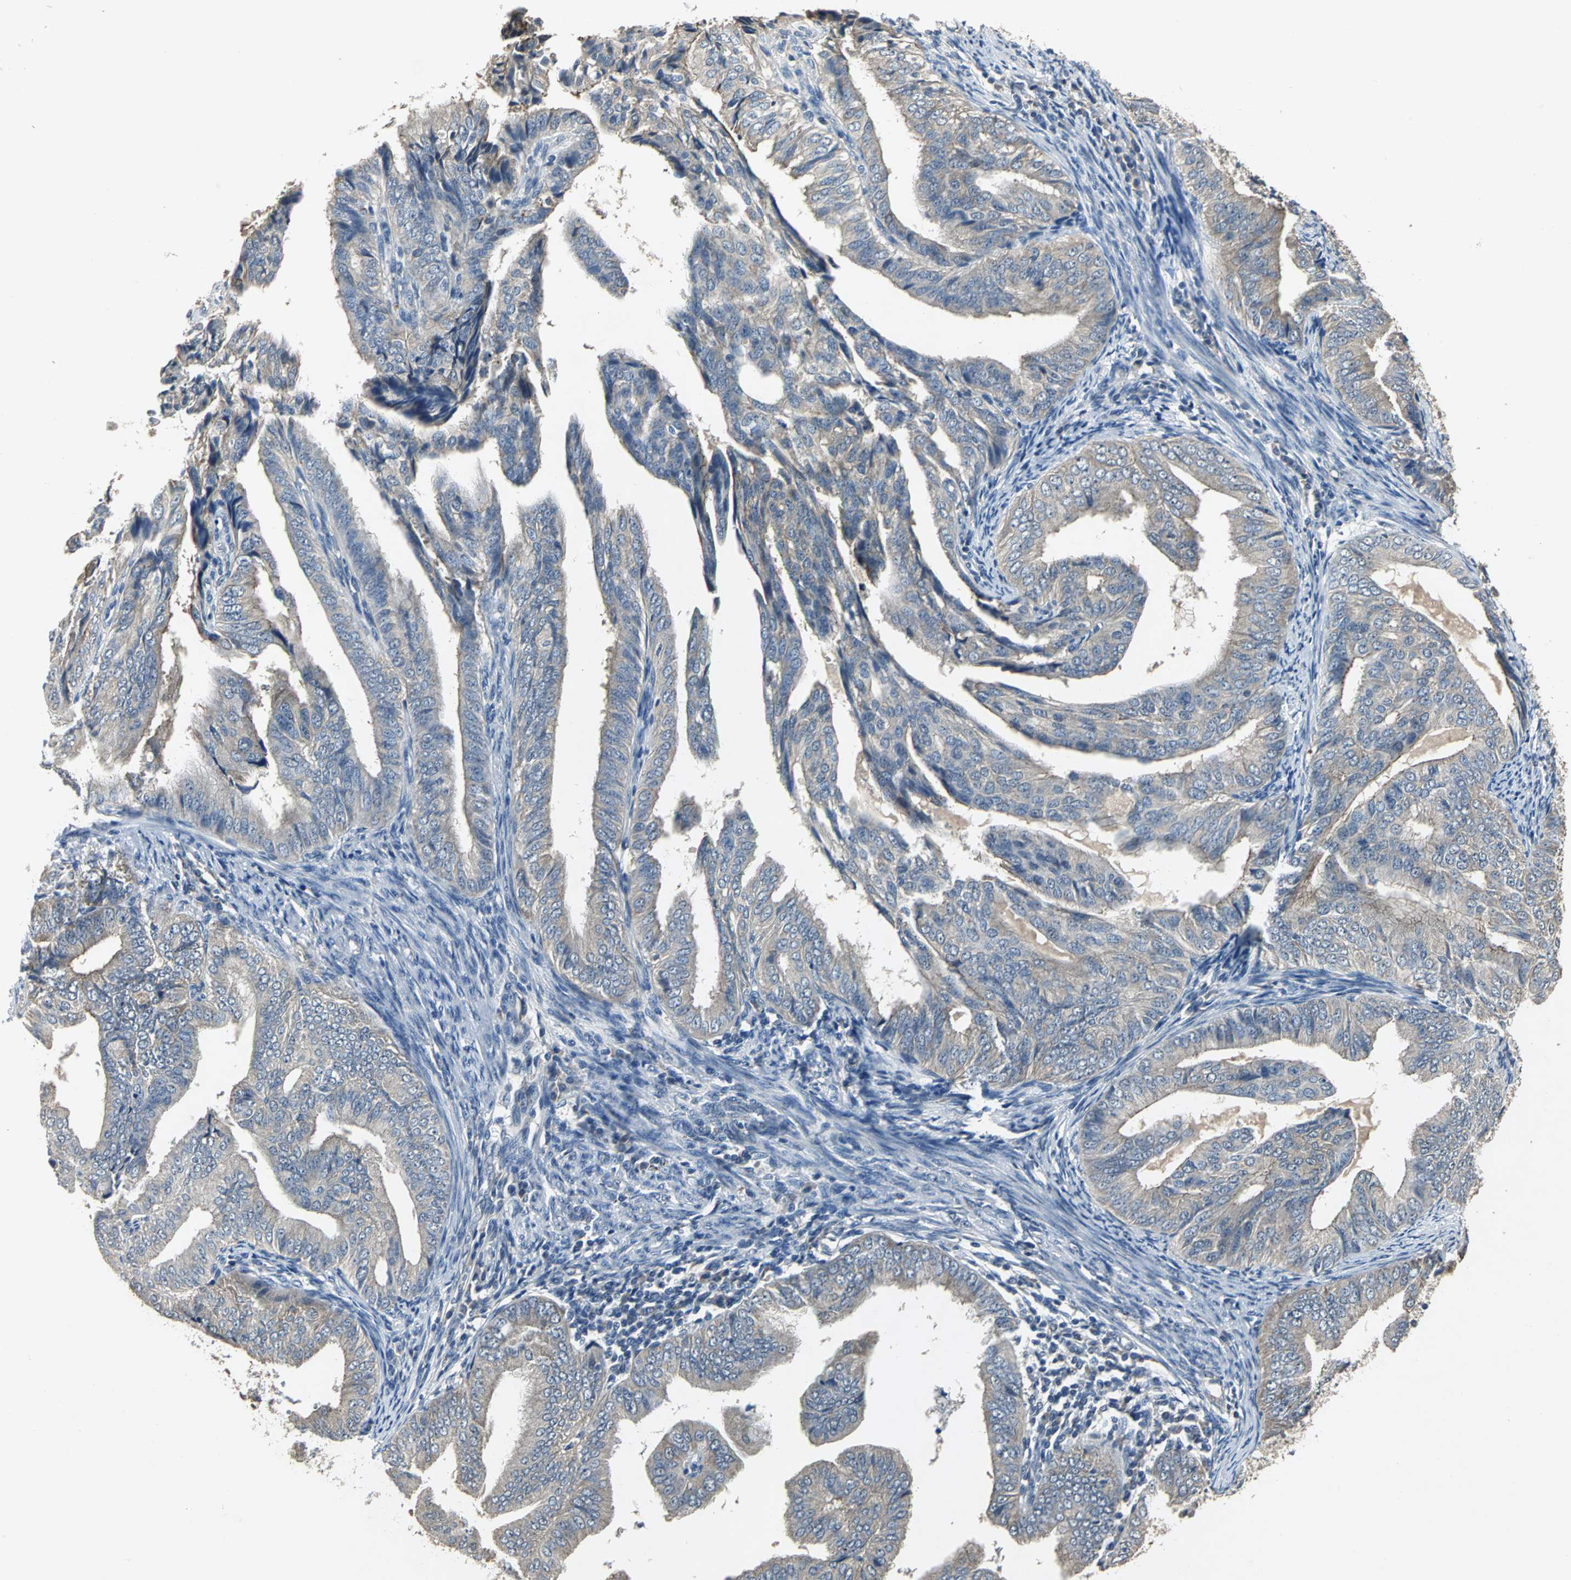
{"staining": {"intensity": "weak", "quantity": ">75%", "location": "cytoplasmic/membranous"}, "tissue": "endometrial cancer", "cell_type": "Tumor cells", "image_type": "cancer", "snomed": [{"axis": "morphology", "description": "Adenocarcinoma, NOS"}, {"axis": "topography", "description": "Endometrium"}], "caption": "Tumor cells display low levels of weak cytoplasmic/membranous positivity in approximately >75% of cells in human adenocarcinoma (endometrial).", "gene": "OCLN", "patient": {"sex": "female", "age": 58}}